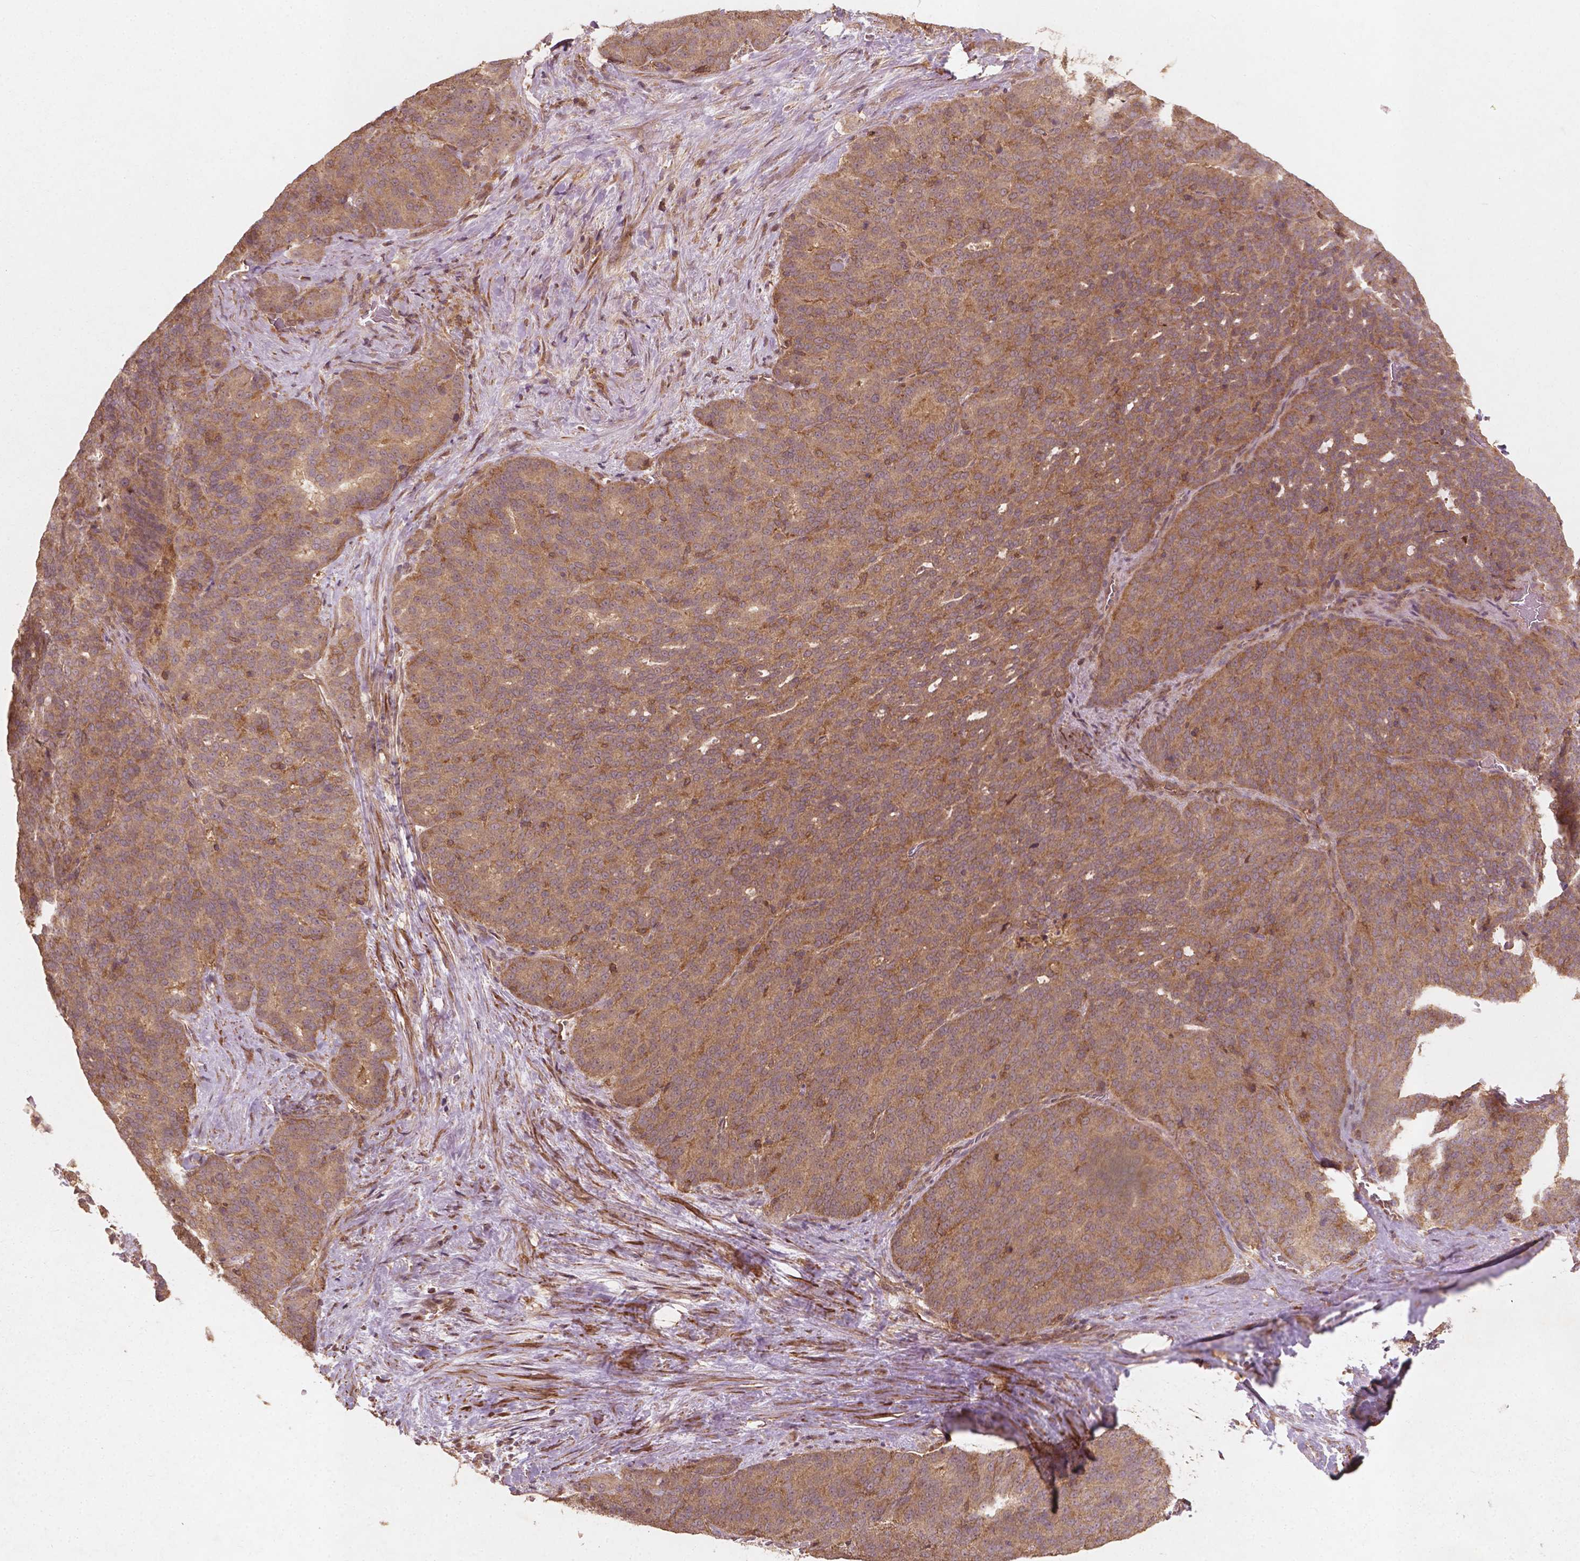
{"staining": {"intensity": "weak", "quantity": ">75%", "location": "cytoplasmic/membranous"}, "tissue": "liver cancer", "cell_type": "Tumor cells", "image_type": "cancer", "snomed": [{"axis": "morphology", "description": "Cholangiocarcinoma"}, {"axis": "topography", "description": "Liver"}], "caption": "A brown stain highlights weak cytoplasmic/membranous expression of a protein in human liver cancer tumor cells. Using DAB (brown) and hematoxylin (blue) stains, captured at high magnification using brightfield microscopy.", "gene": "CYFIP2", "patient": {"sex": "female", "age": 47}}